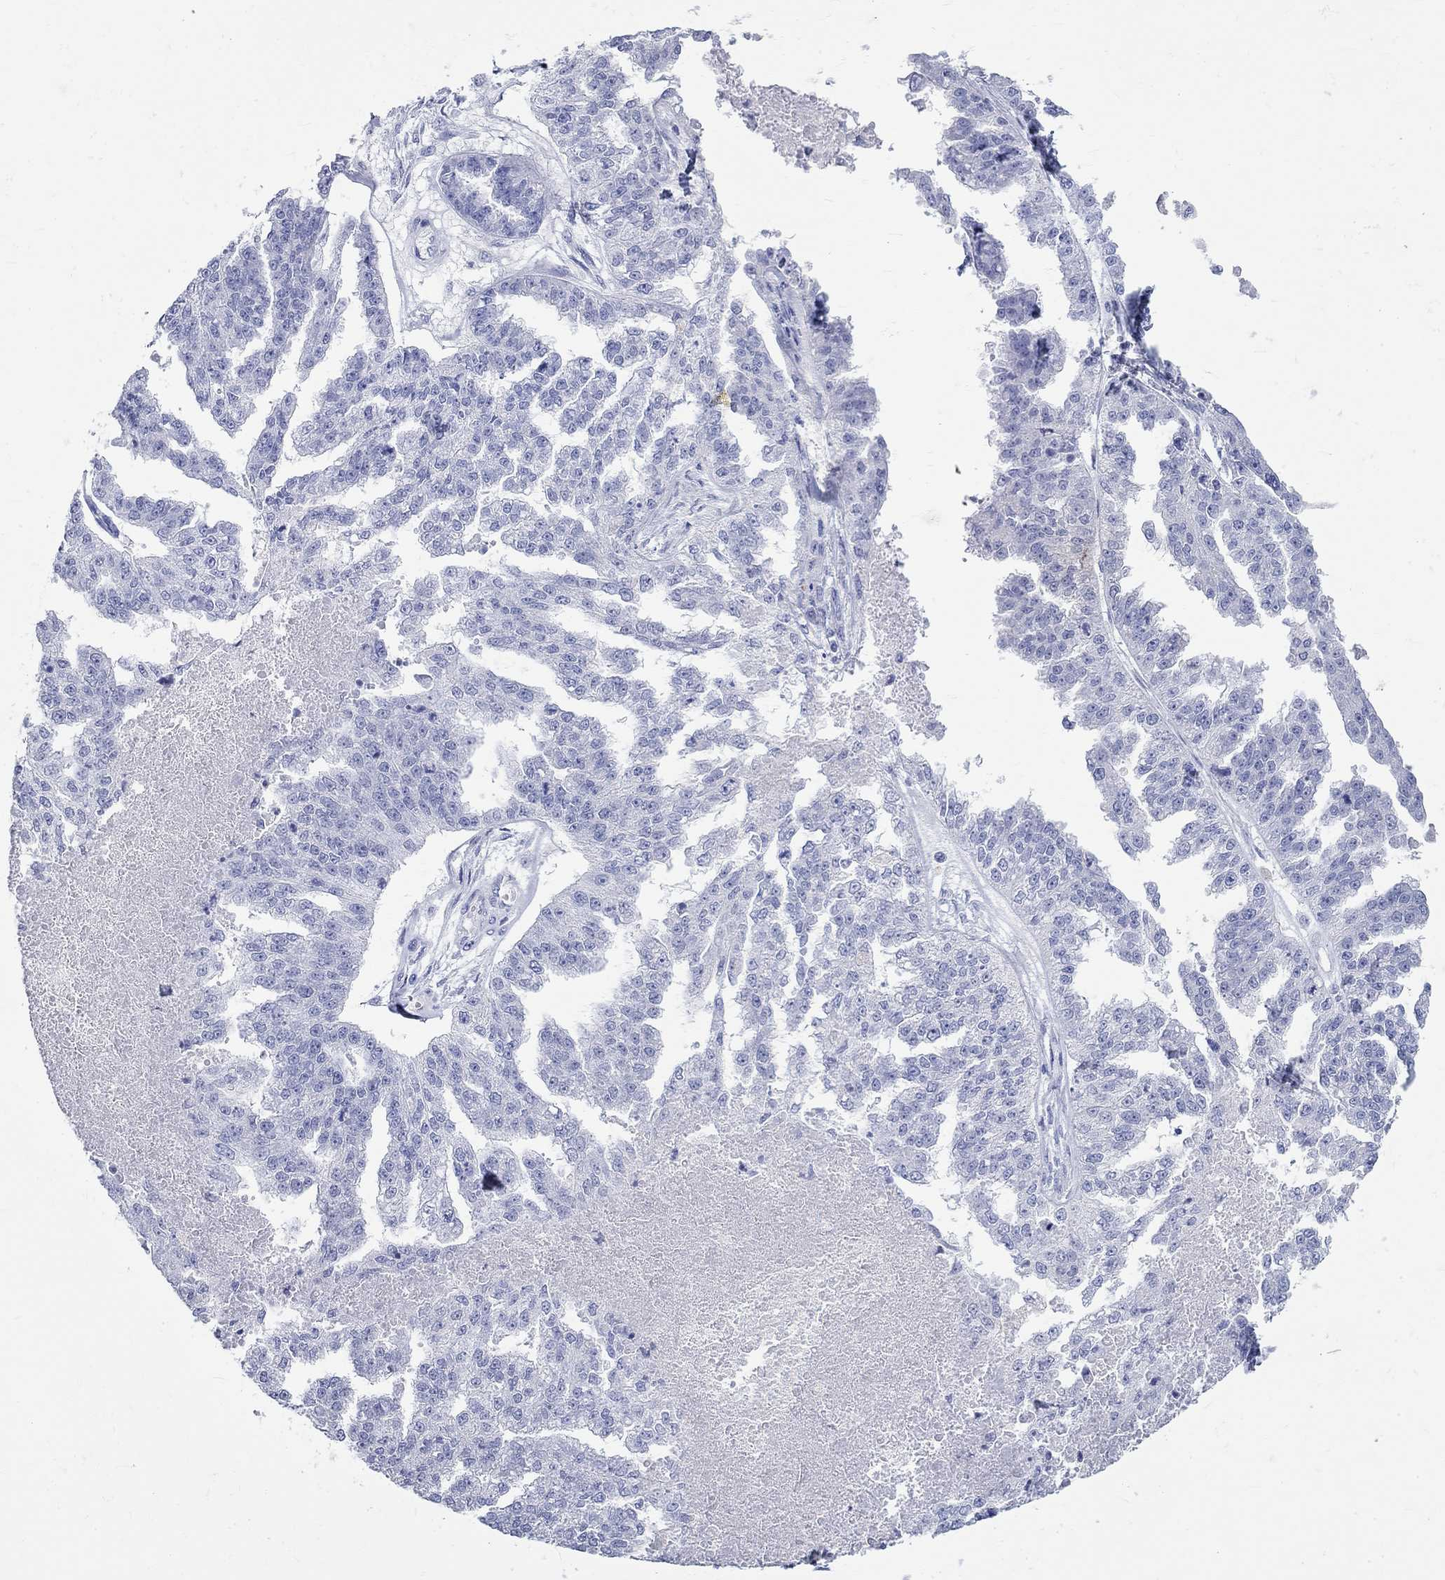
{"staining": {"intensity": "negative", "quantity": "none", "location": "none"}, "tissue": "ovarian cancer", "cell_type": "Tumor cells", "image_type": "cancer", "snomed": [{"axis": "morphology", "description": "Cystadenocarcinoma, serous, NOS"}, {"axis": "topography", "description": "Ovary"}], "caption": "IHC histopathology image of neoplastic tissue: serous cystadenocarcinoma (ovarian) stained with DAB (3,3'-diaminobenzidine) demonstrates no significant protein expression in tumor cells. (DAB (3,3'-diaminobenzidine) IHC with hematoxylin counter stain).", "gene": "SPATA9", "patient": {"sex": "female", "age": 58}}